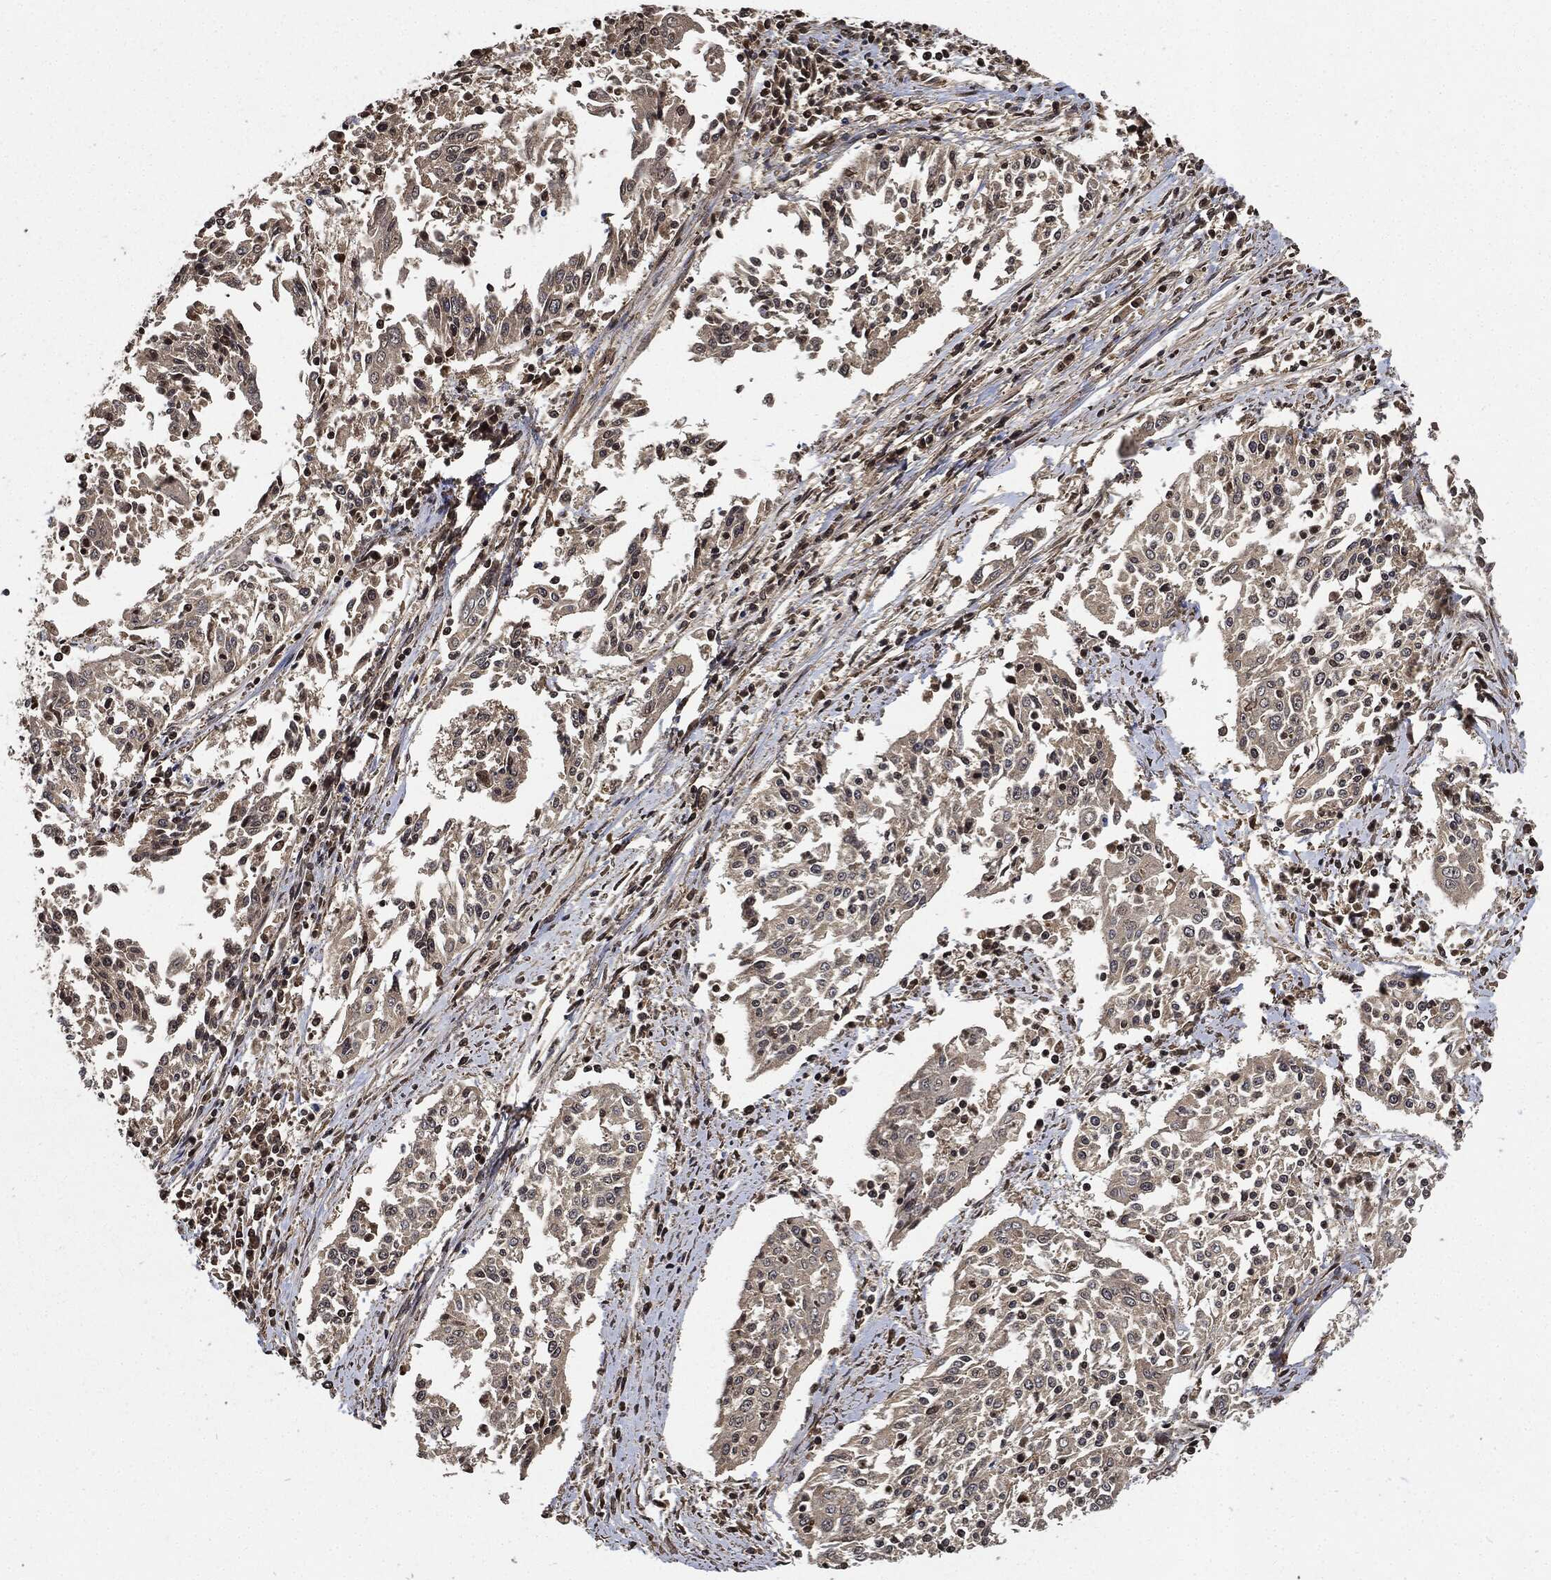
{"staining": {"intensity": "negative", "quantity": "none", "location": "none"}, "tissue": "cervical cancer", "cell_type": "Tumor cells", "image_type": "cancer", "snomed": [{"axis": "morphology", "description": "Squamous cell carcinoma, NOS"}, {"axis": "topography", "description": "Cervix"}], "caption": "Protein analysis of cervical squamous cell carcinoma shows no significant expression in tumor cells.", "gene": "PDK1", "patient": {"sex": "female", "age": 41}}